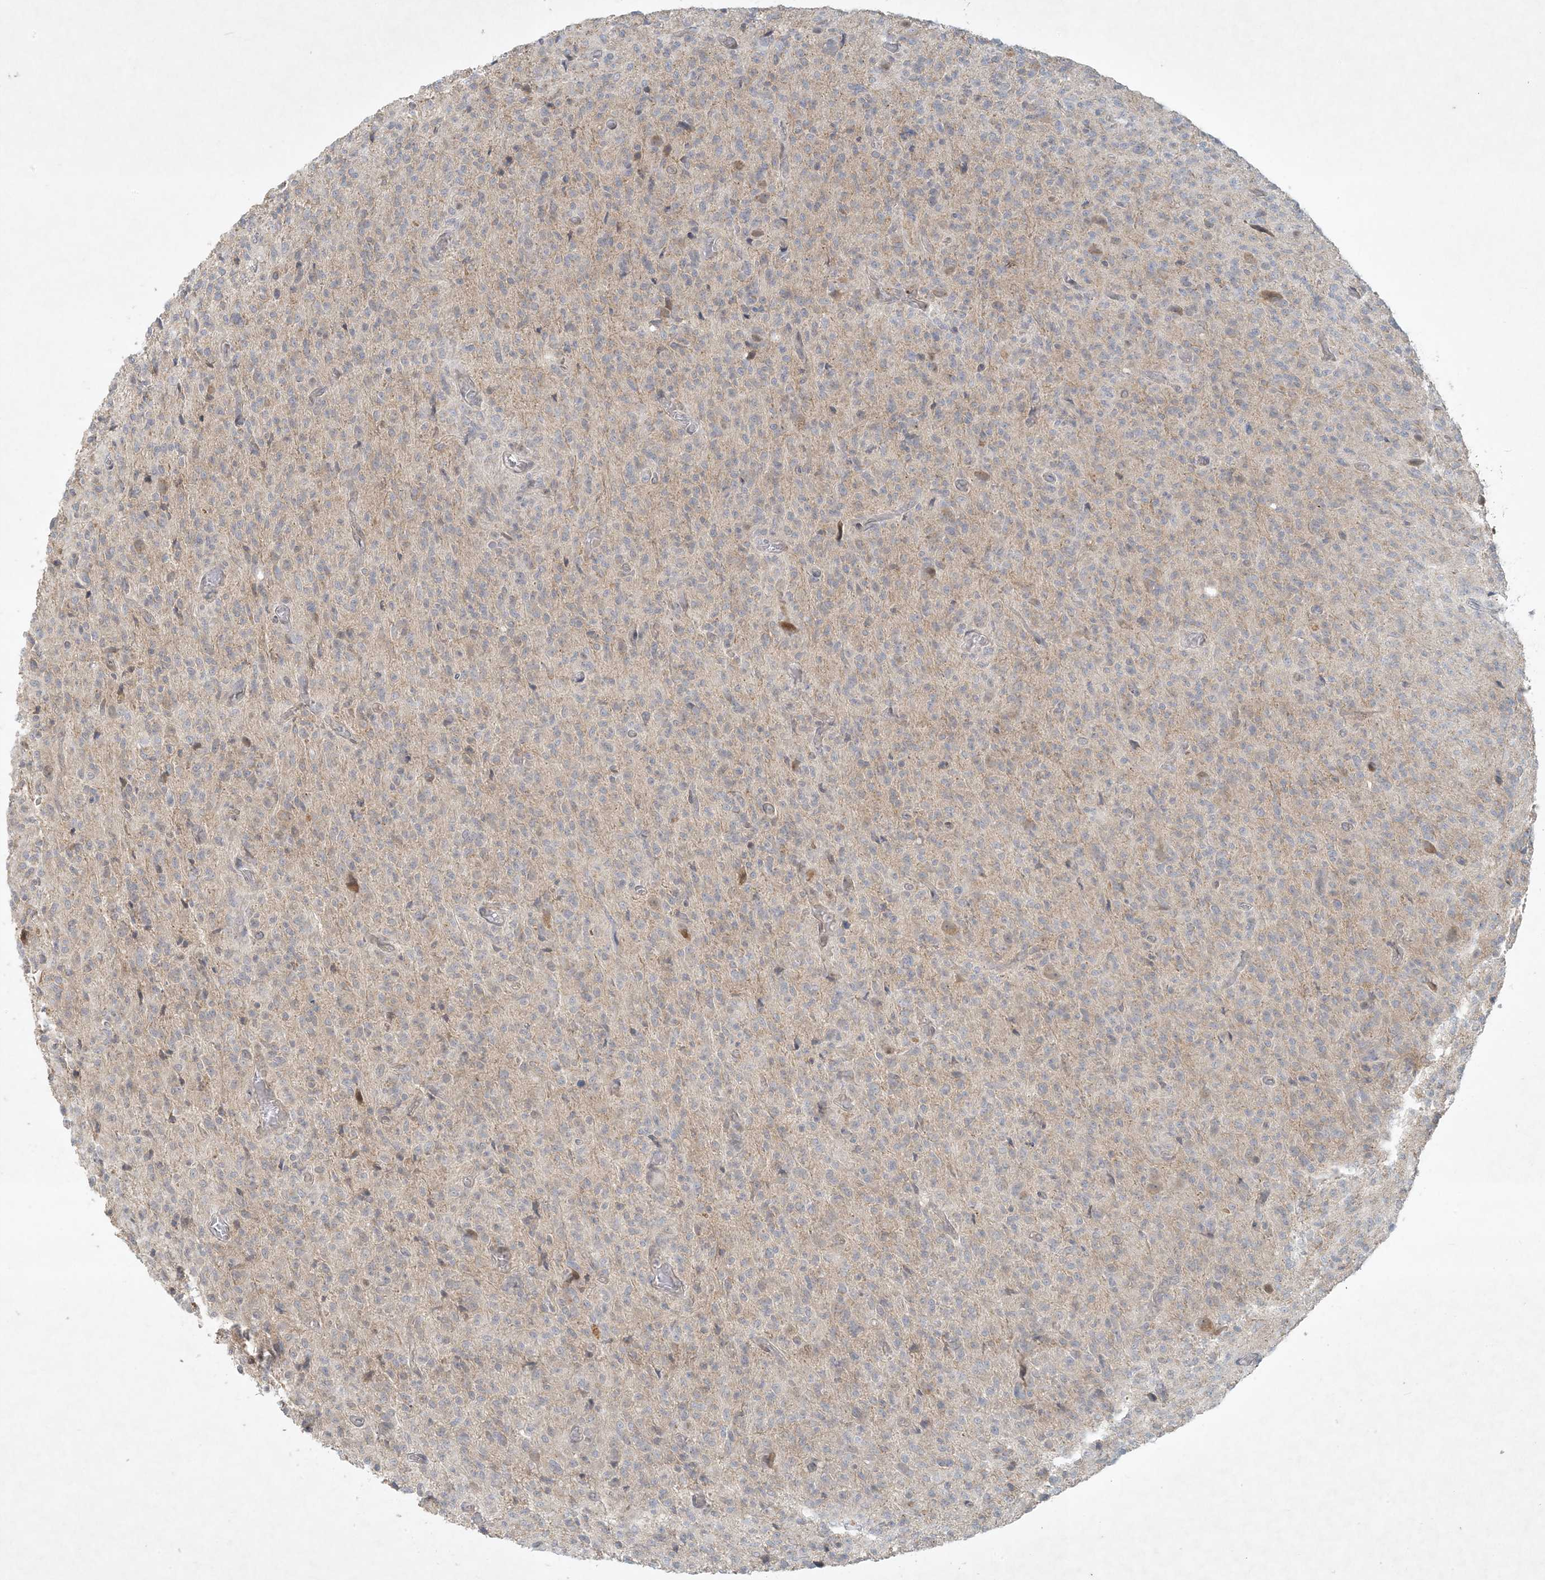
{"staining": {"intensity": "negative", "quantity": "none", "location": "none"}, "tissue": "glioma", "cell_type": "Tumor cells", "image_type": "cancer", "snomed": [{"axis": "morphology", "description": "Glioma, malignant, High grade"}, {"axis": "topography", "description": "Brain"}], "caption": "Photomicrograph shows no protein positivity in tumor cells of glioma tissue.", "gene": "BCORL1", "patient": {"sex": "female", "age": 57}}